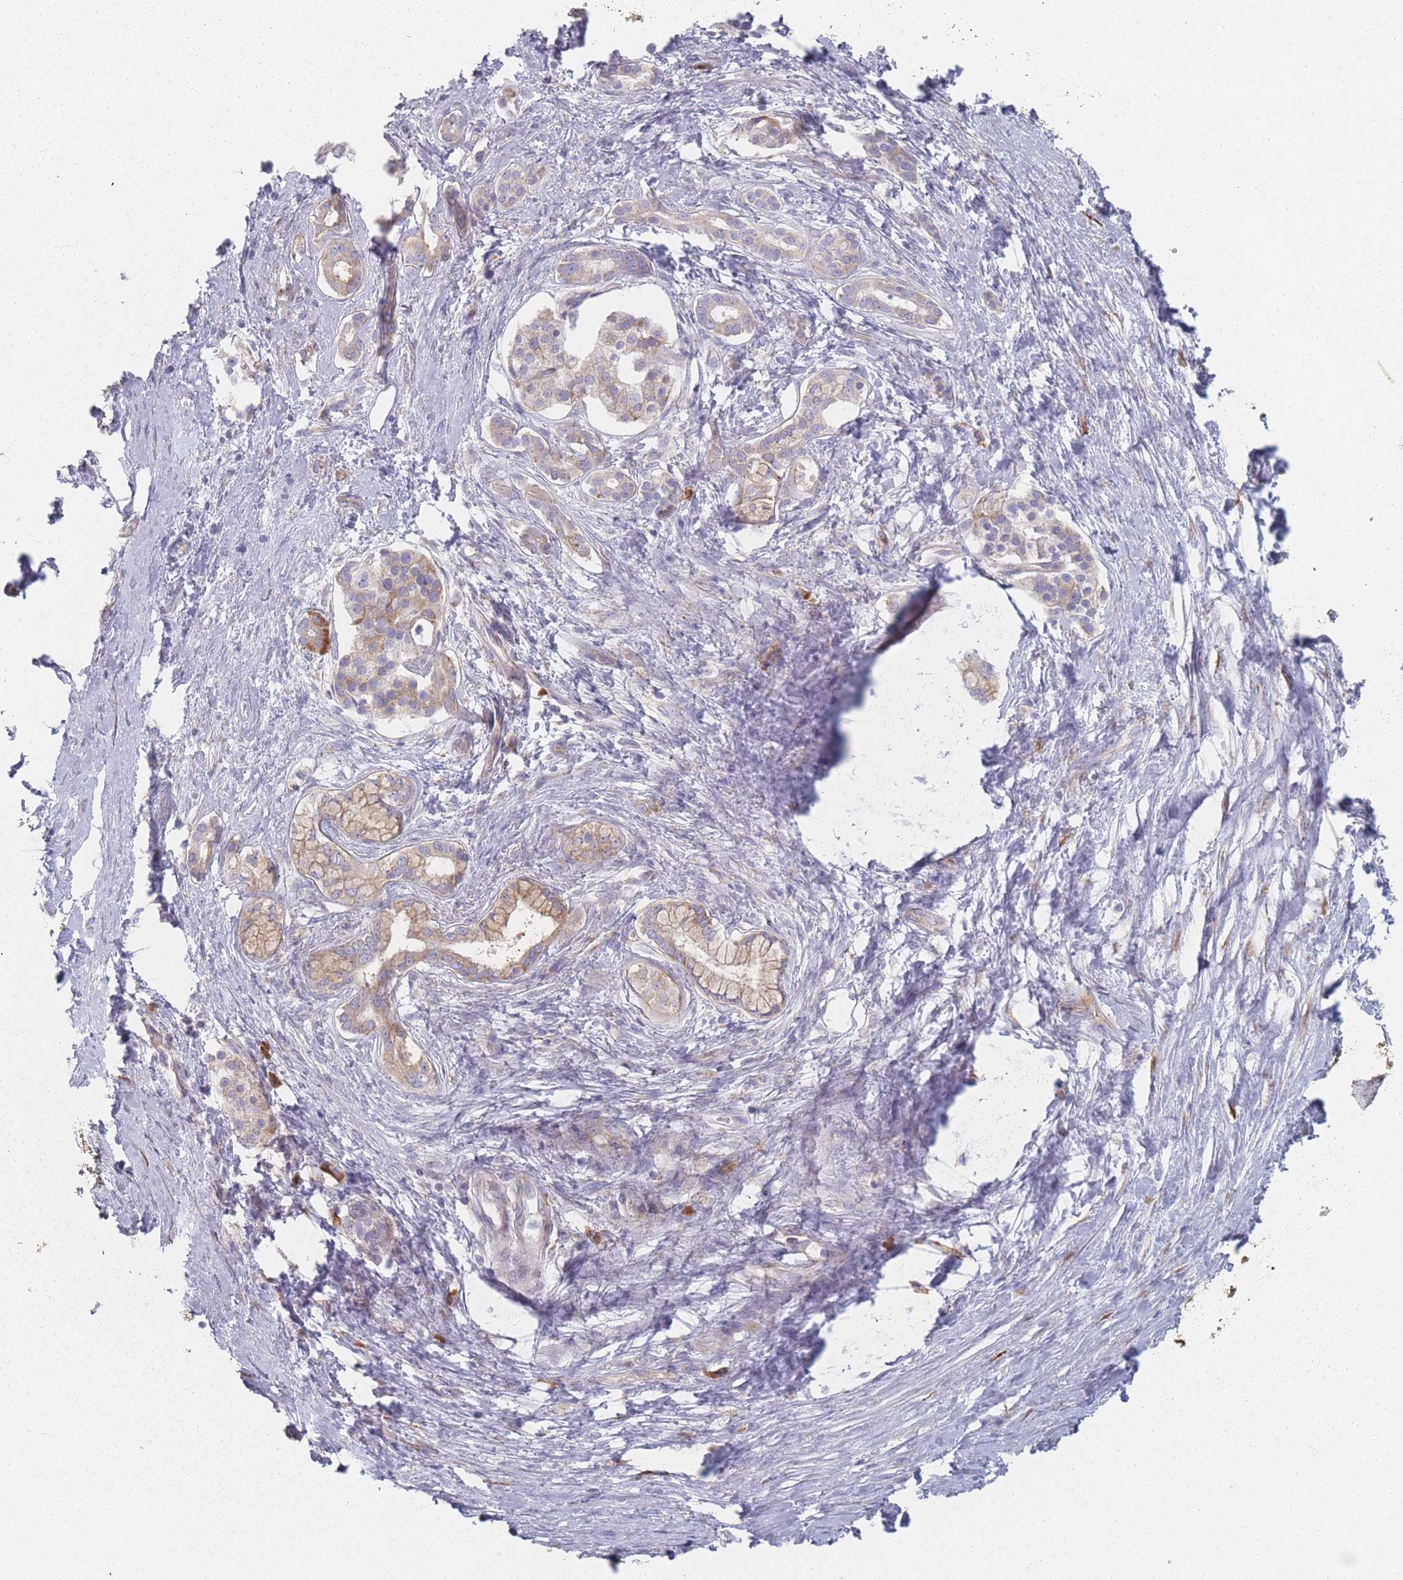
{"staining": {"intensity": "moderate", "quantity": ">75%", "location": "cytoplasmic/membranous"}, "tissue": "pancreatic cancer", "cell_type": "Tumor cells", "image_type": "cancer", "snomed": [{"axis": "morphology", "description": "Adenocarcinoma, NOS"}, {"axis": "topography", "description": "Pancreas"}], "caption": "Pancreatic cancer stained with a protein marker shows moderate staining in tumor cells.", "gene": "CACNG5", "patient": {"sex": "male", "age": 70}}